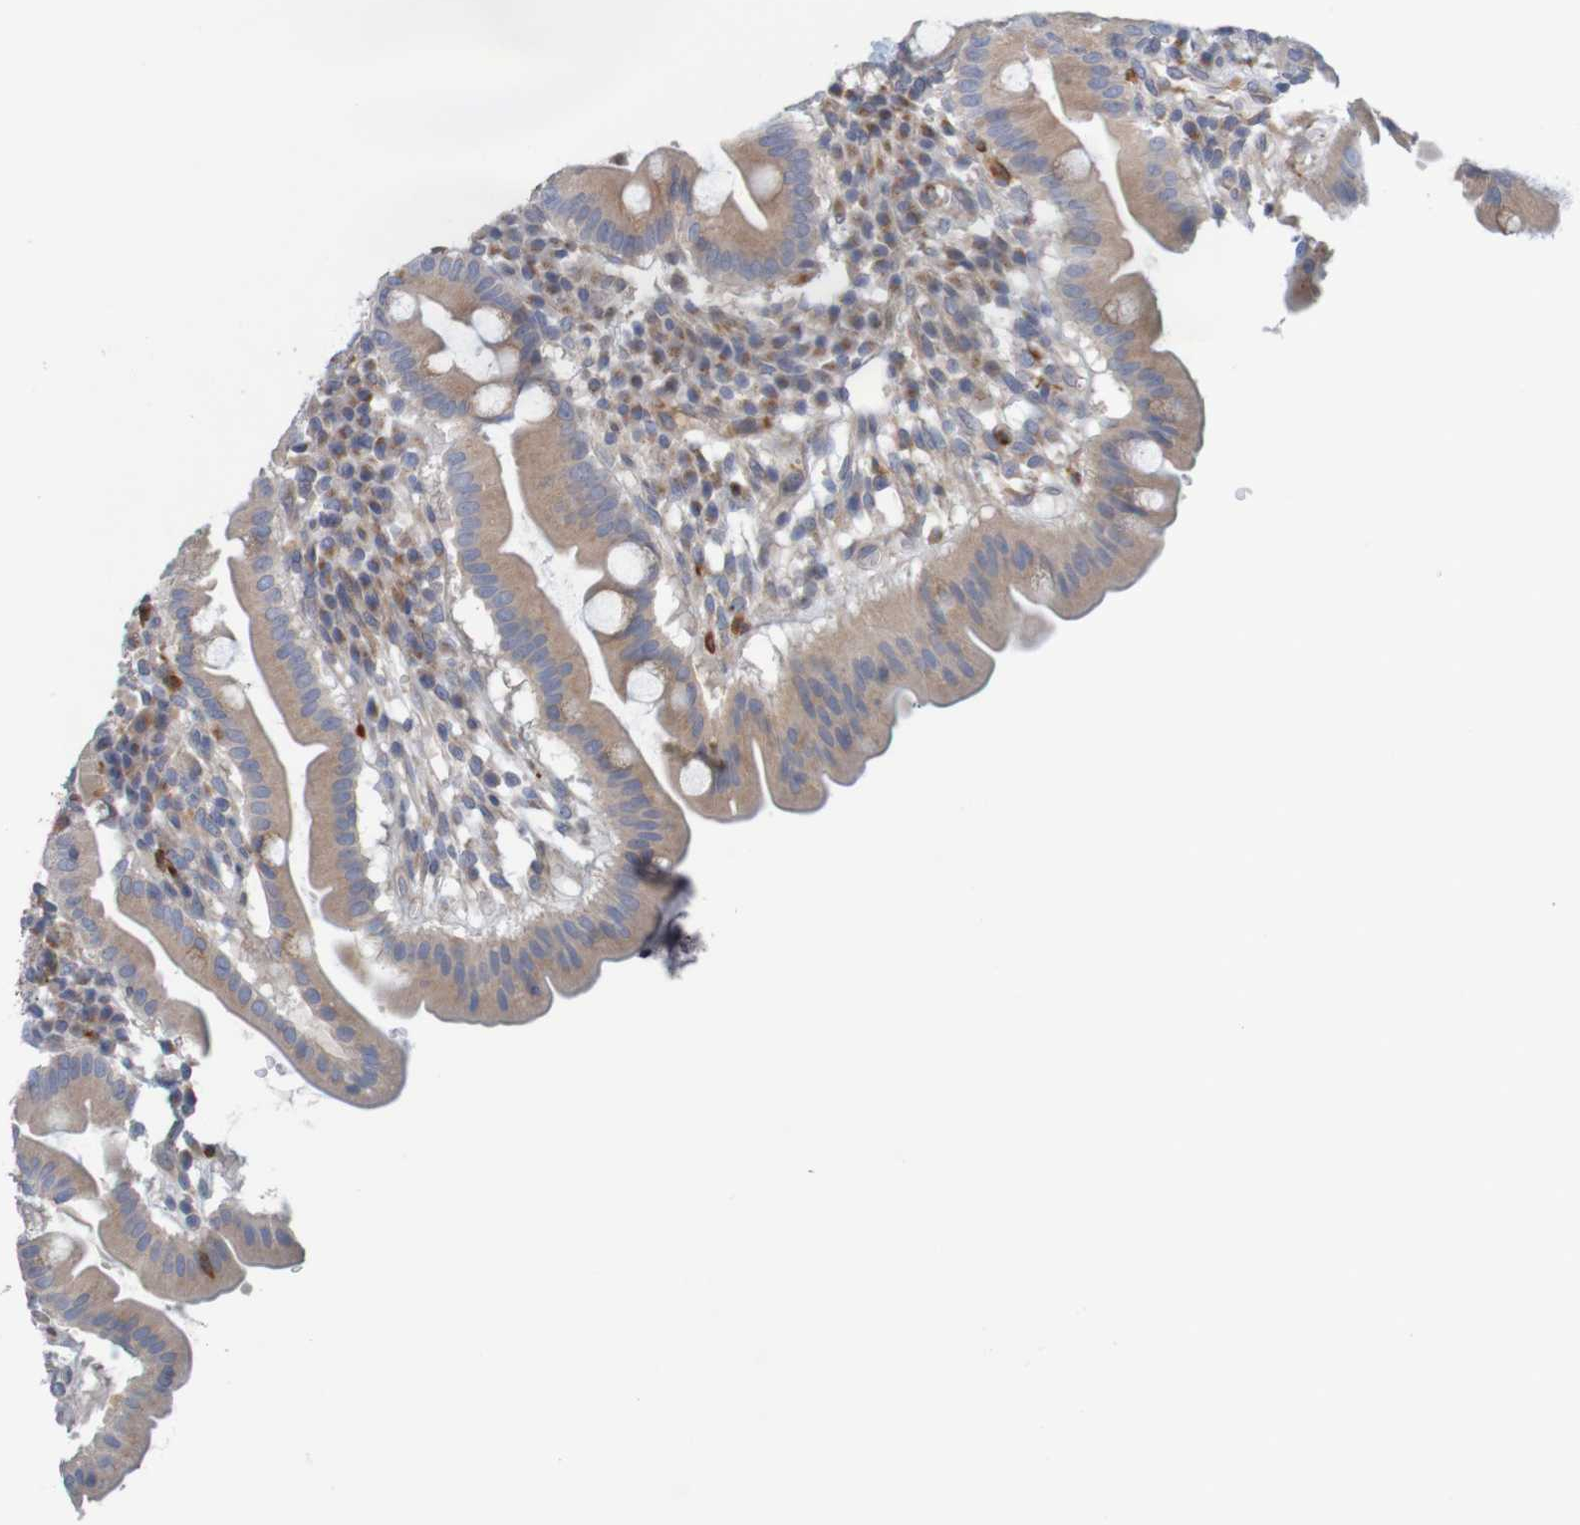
{"staining": {"intensity": "weak", "quantity": ">75%", "location": "cytoplasmic/membranous"}, "tissue": "duodenum", "cell_type": "Glandular cells", "image_type": "normal", "snomed": [{"axis": "morphology", "description": "Normal tissue, NOS"}, {"axis": "topography", "description": "Duodenum"}], "caption": "This is a photomicrograph of IHC staining of normal duodenum, which shows weak positivity in the cytoplasmic/membranous of glandular cells.", "gene": "KRT23", "patient": {"sex": "male", "age": 50}}